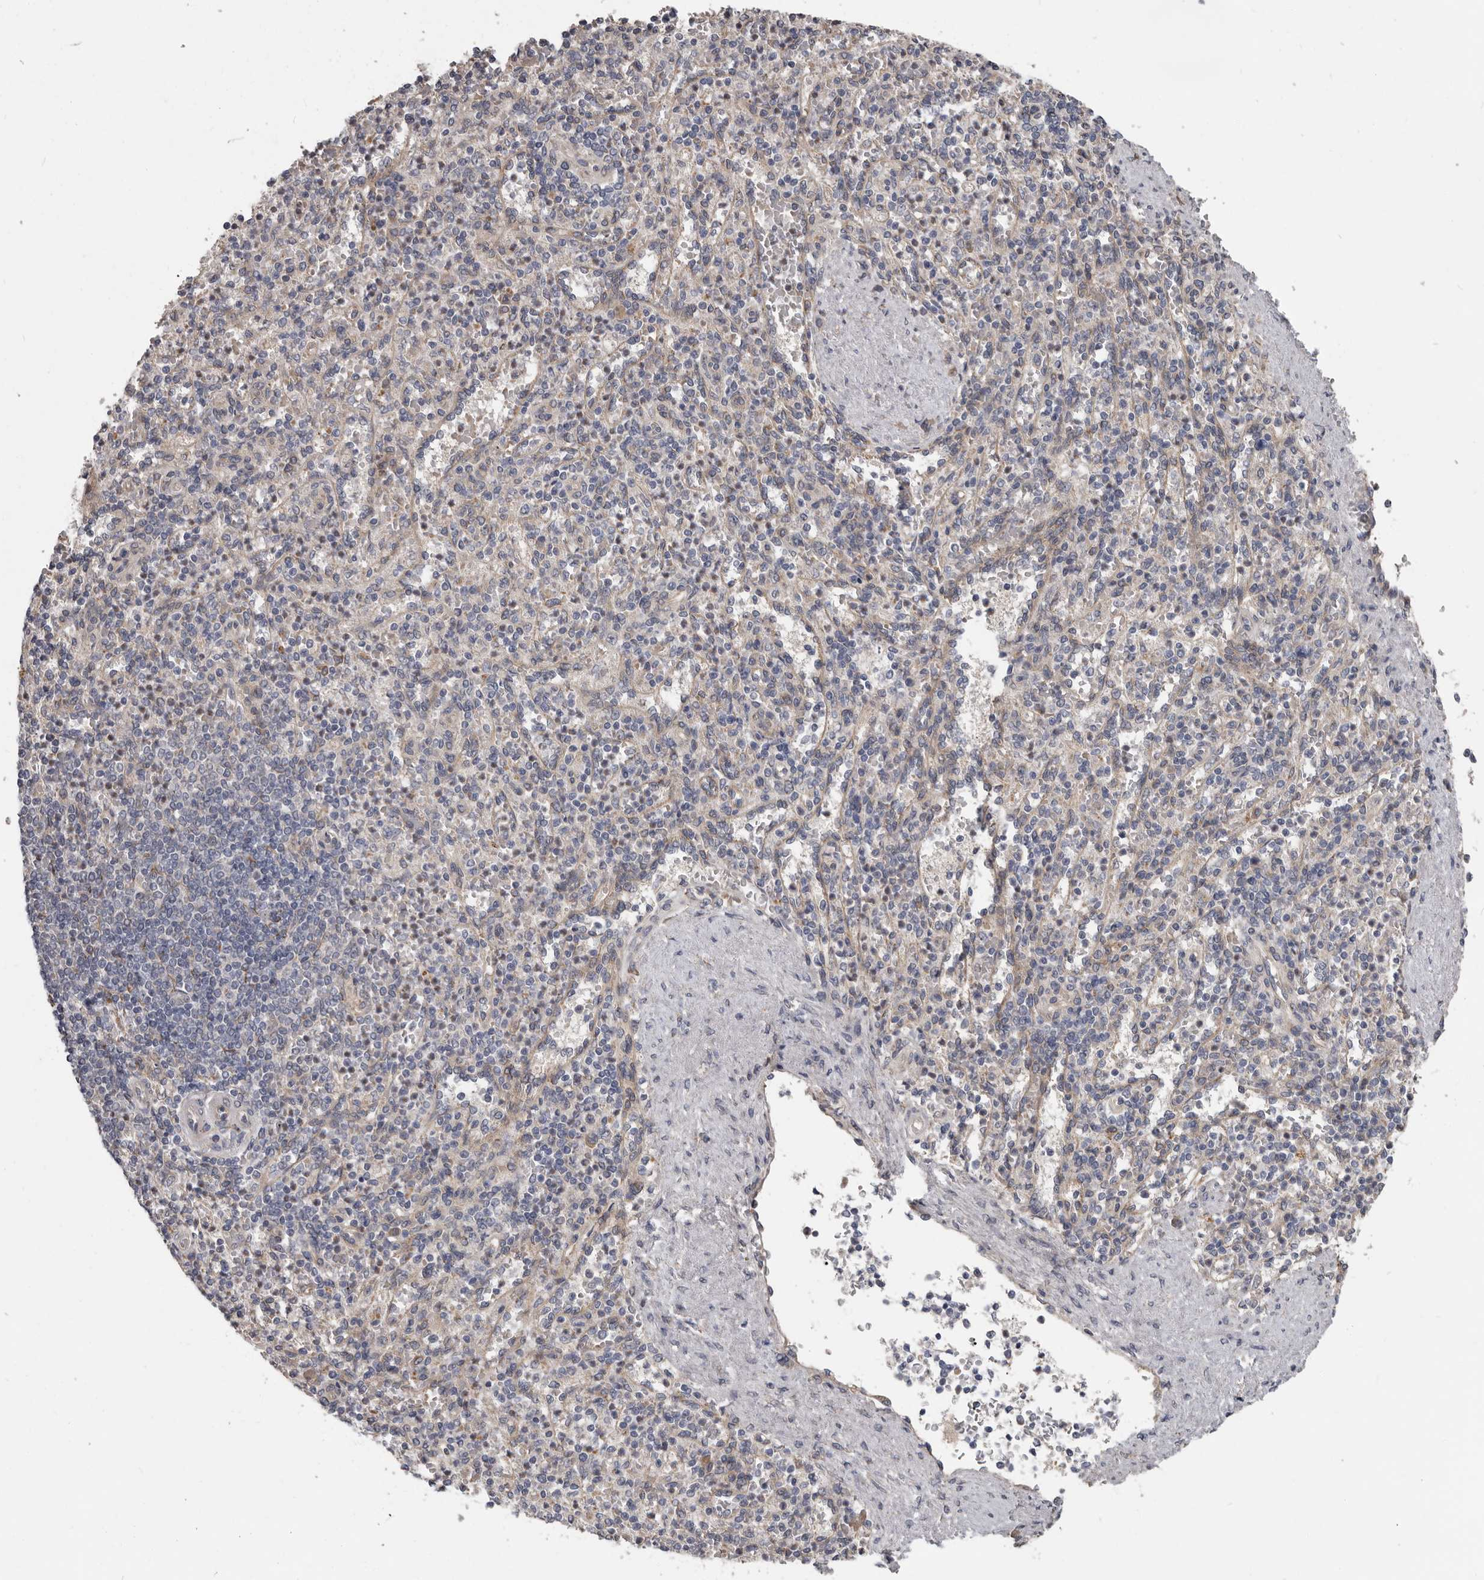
{"staining": {"intensity": "negative", "quantity": "none", "location": "none"}, "tissue": "spleen", "cell_type": "Cells in red pulp", "image_type": "normal", "snomed": [{"axis": "morphology", "description": "Normal tissue, NOS"}, {"axis": "topography", "description": "Spleen"}], "caption": "This is a histopathology image of immunohistochemistry (IHC) staining of benign spleen, which shows no expression in cells in red pulp.", "gene": "MTF1", "patient": {"sex": "female", "age": 74}}